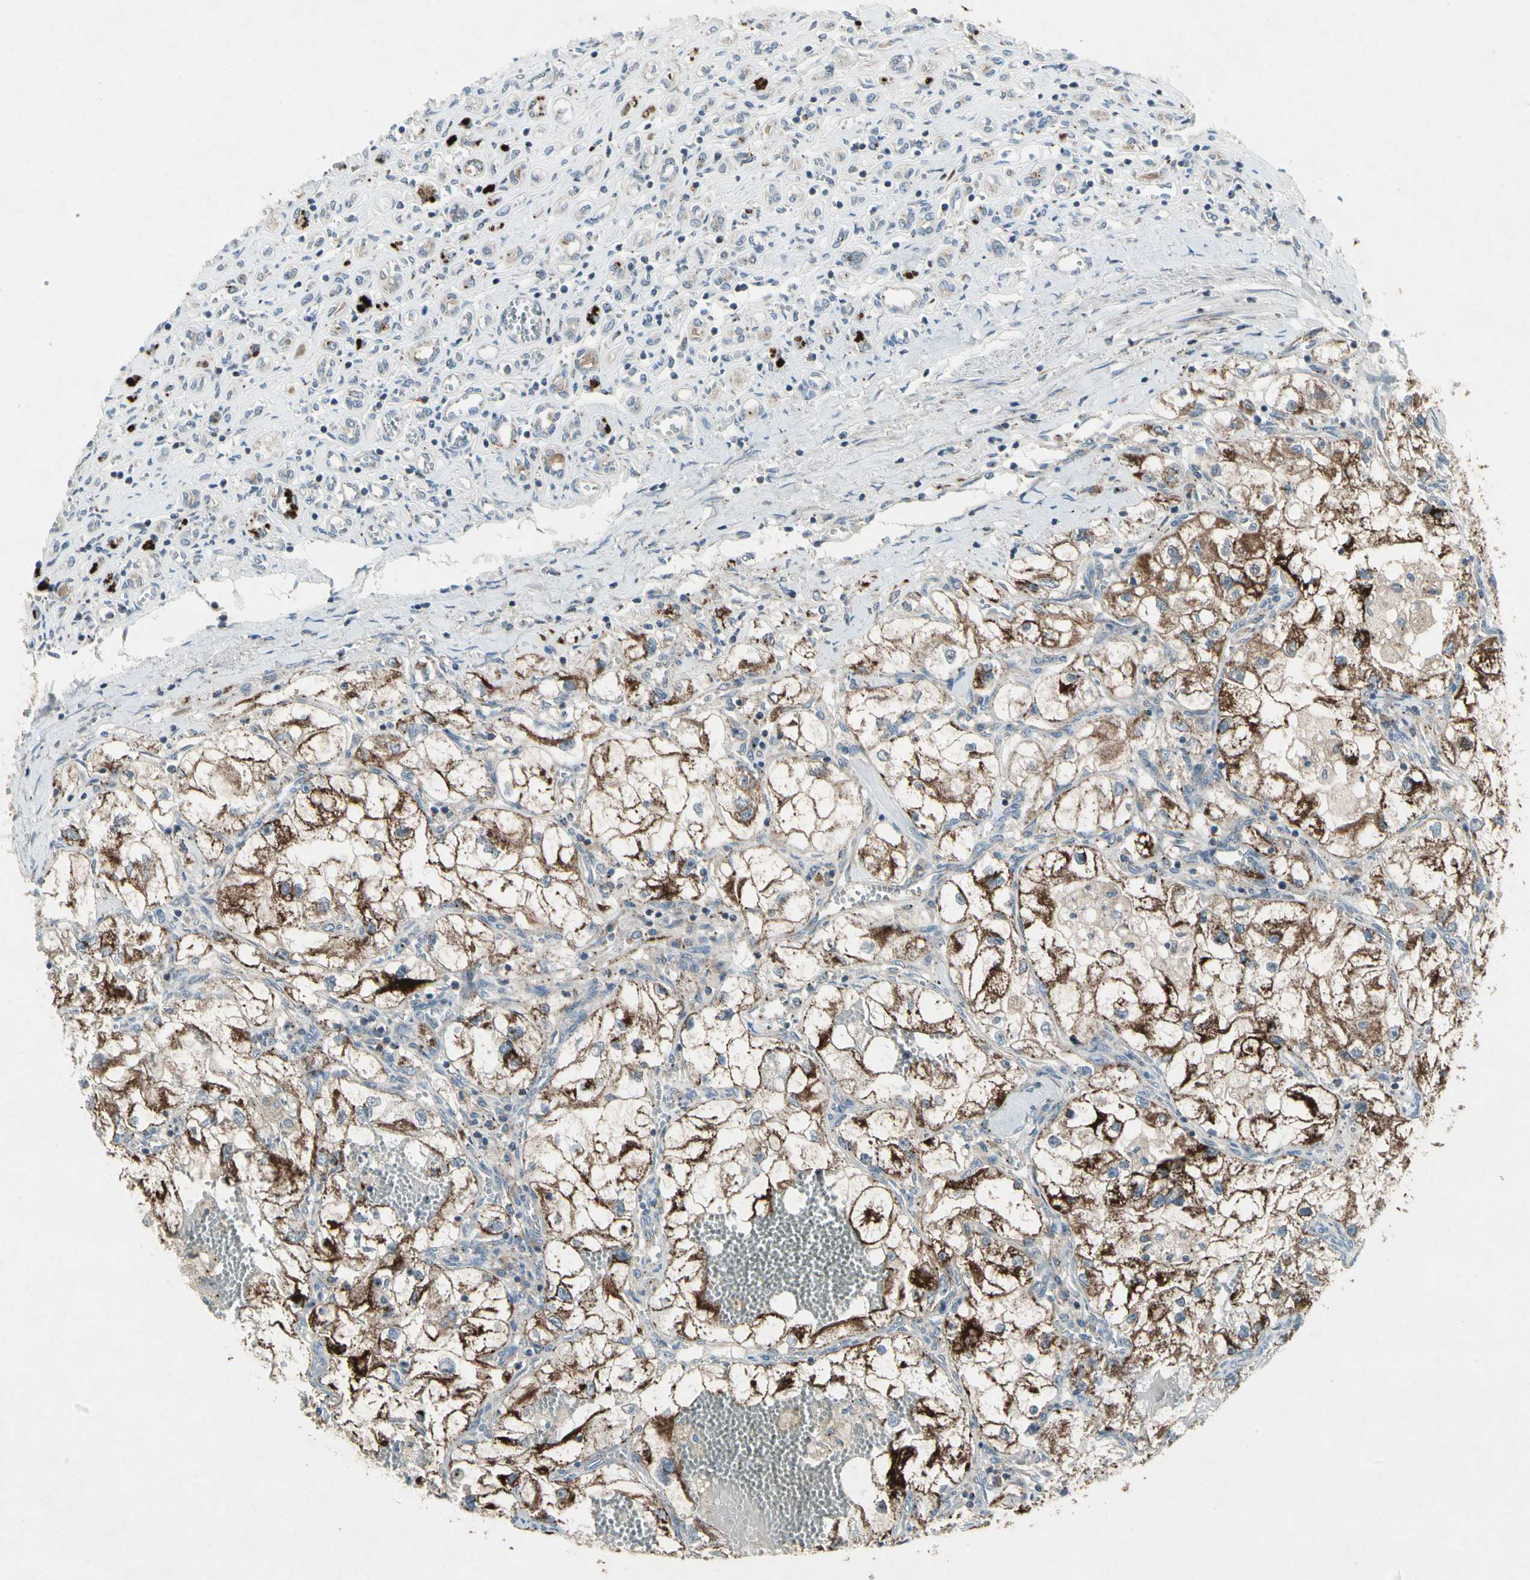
{"staining": {"intensity": "moderate", "quantity": ">75%", "location": "cytoplasmic/membranous"}, "tissue": "renal cancer", "cell_type": "Tumor cells", "image_type": "cancer", "snomed": [{"axis": "morphology", "description": "Adenocarcinoma, NOS"}, {"axis": "topography", "description": "Kidney"}], "caption": "There is medium levels of moderate cytoplasmic/membranous staining in tumor cells of adenocarcinoma (renal), as demonstrated by immunohistochemical staining (brown color).", "gene": "NMI", "patient": {"sex": "female", "age": 70}}